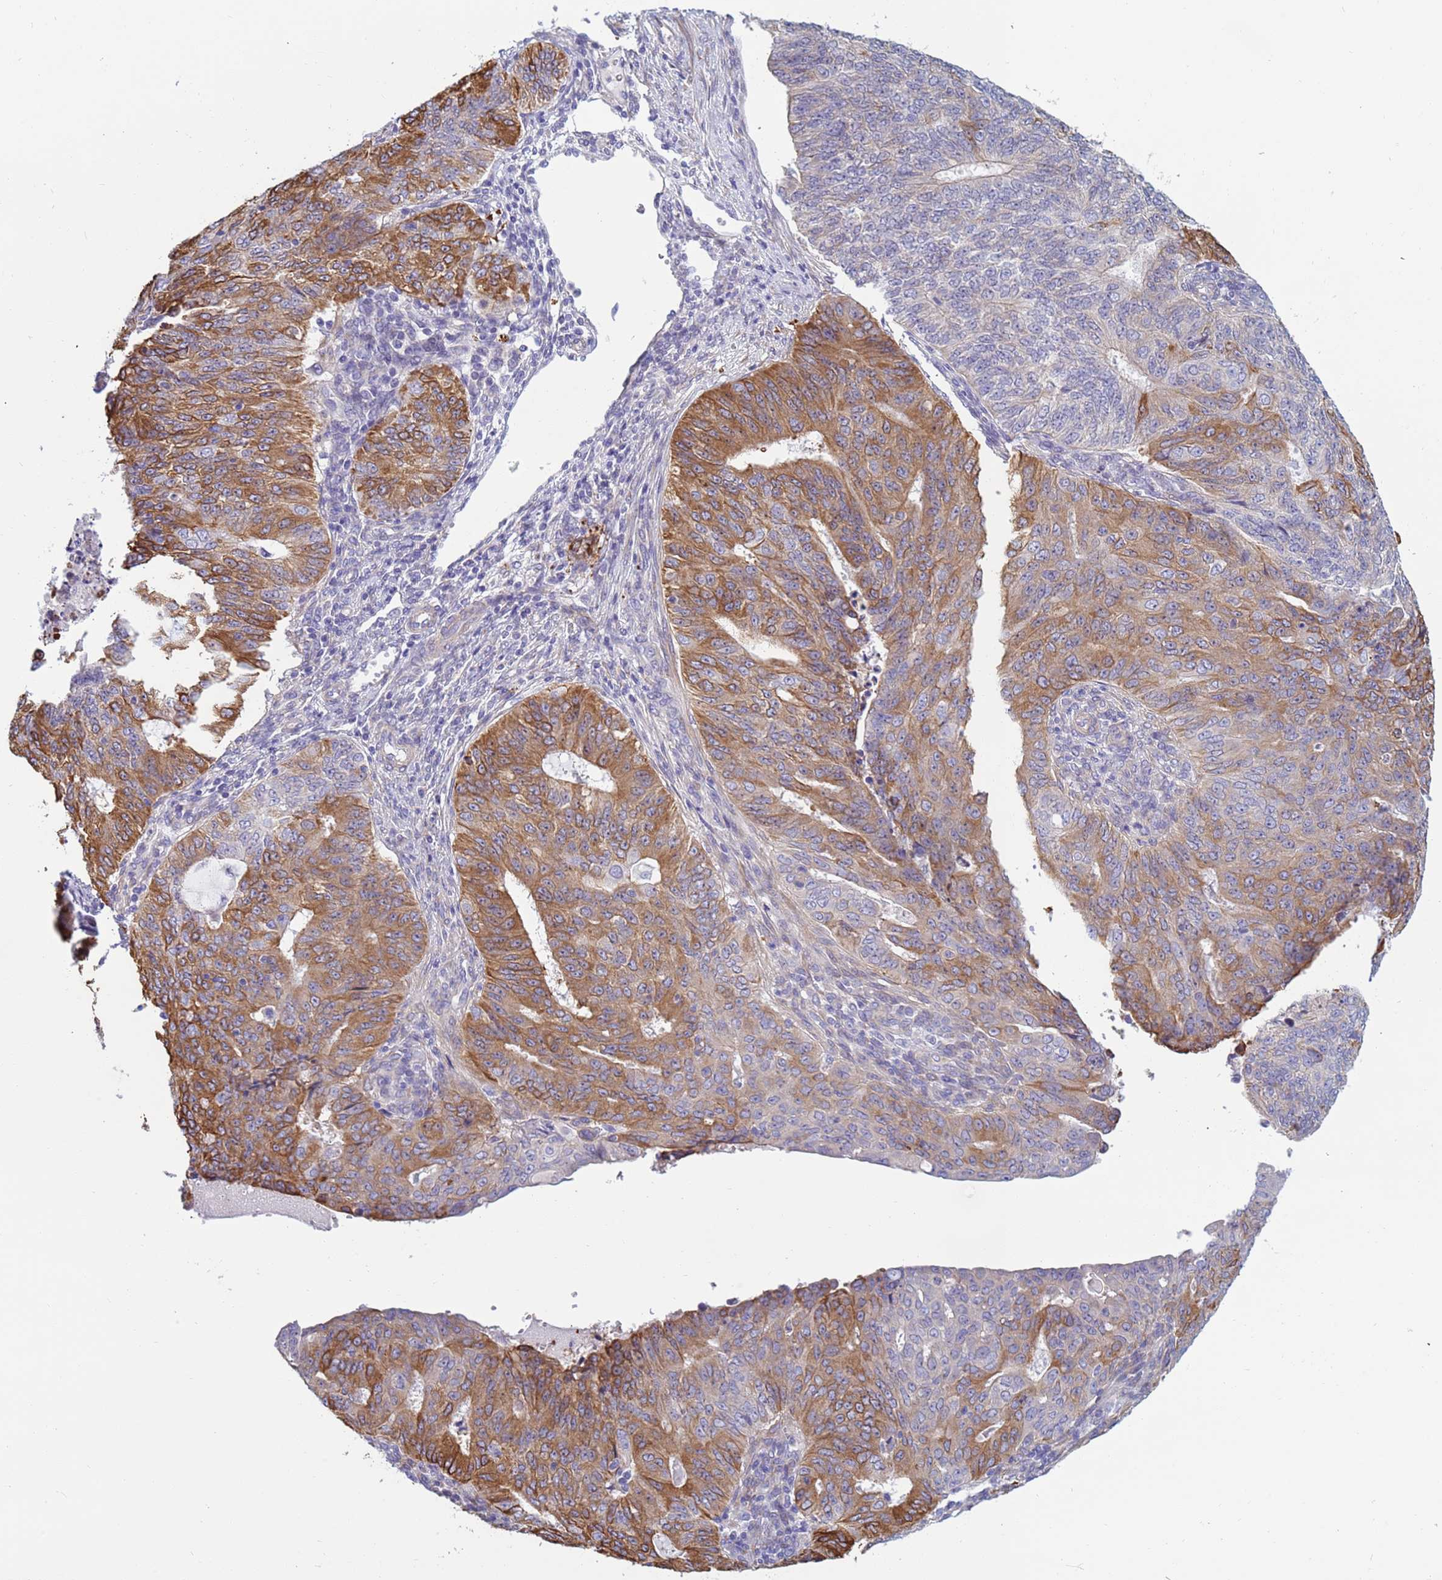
{"staining": {"intensity": "moderate", "quantity": "25%-75%", "location": "cytoplasmic/membranous"}, "tissue": "endometrial cancer", "cell_type": "Tumor cells", "image_type": "cancer", "snomed": [{"axis": "morphology", "description": "Adenocarcinoma, NOS"}, {"axis": "topography", "description": "Endometrium"}], "caption": "Protein expression analysis of adenocarcinoma (endometrial) shows moderate cytoplasmic/membranous positivity in about 25%-75% of tumor cells. (Brightfield microscopy of DAB IHC at high magnification).", "gene": "TRPC6", "patient": {"sex": "female", "age": 32}}